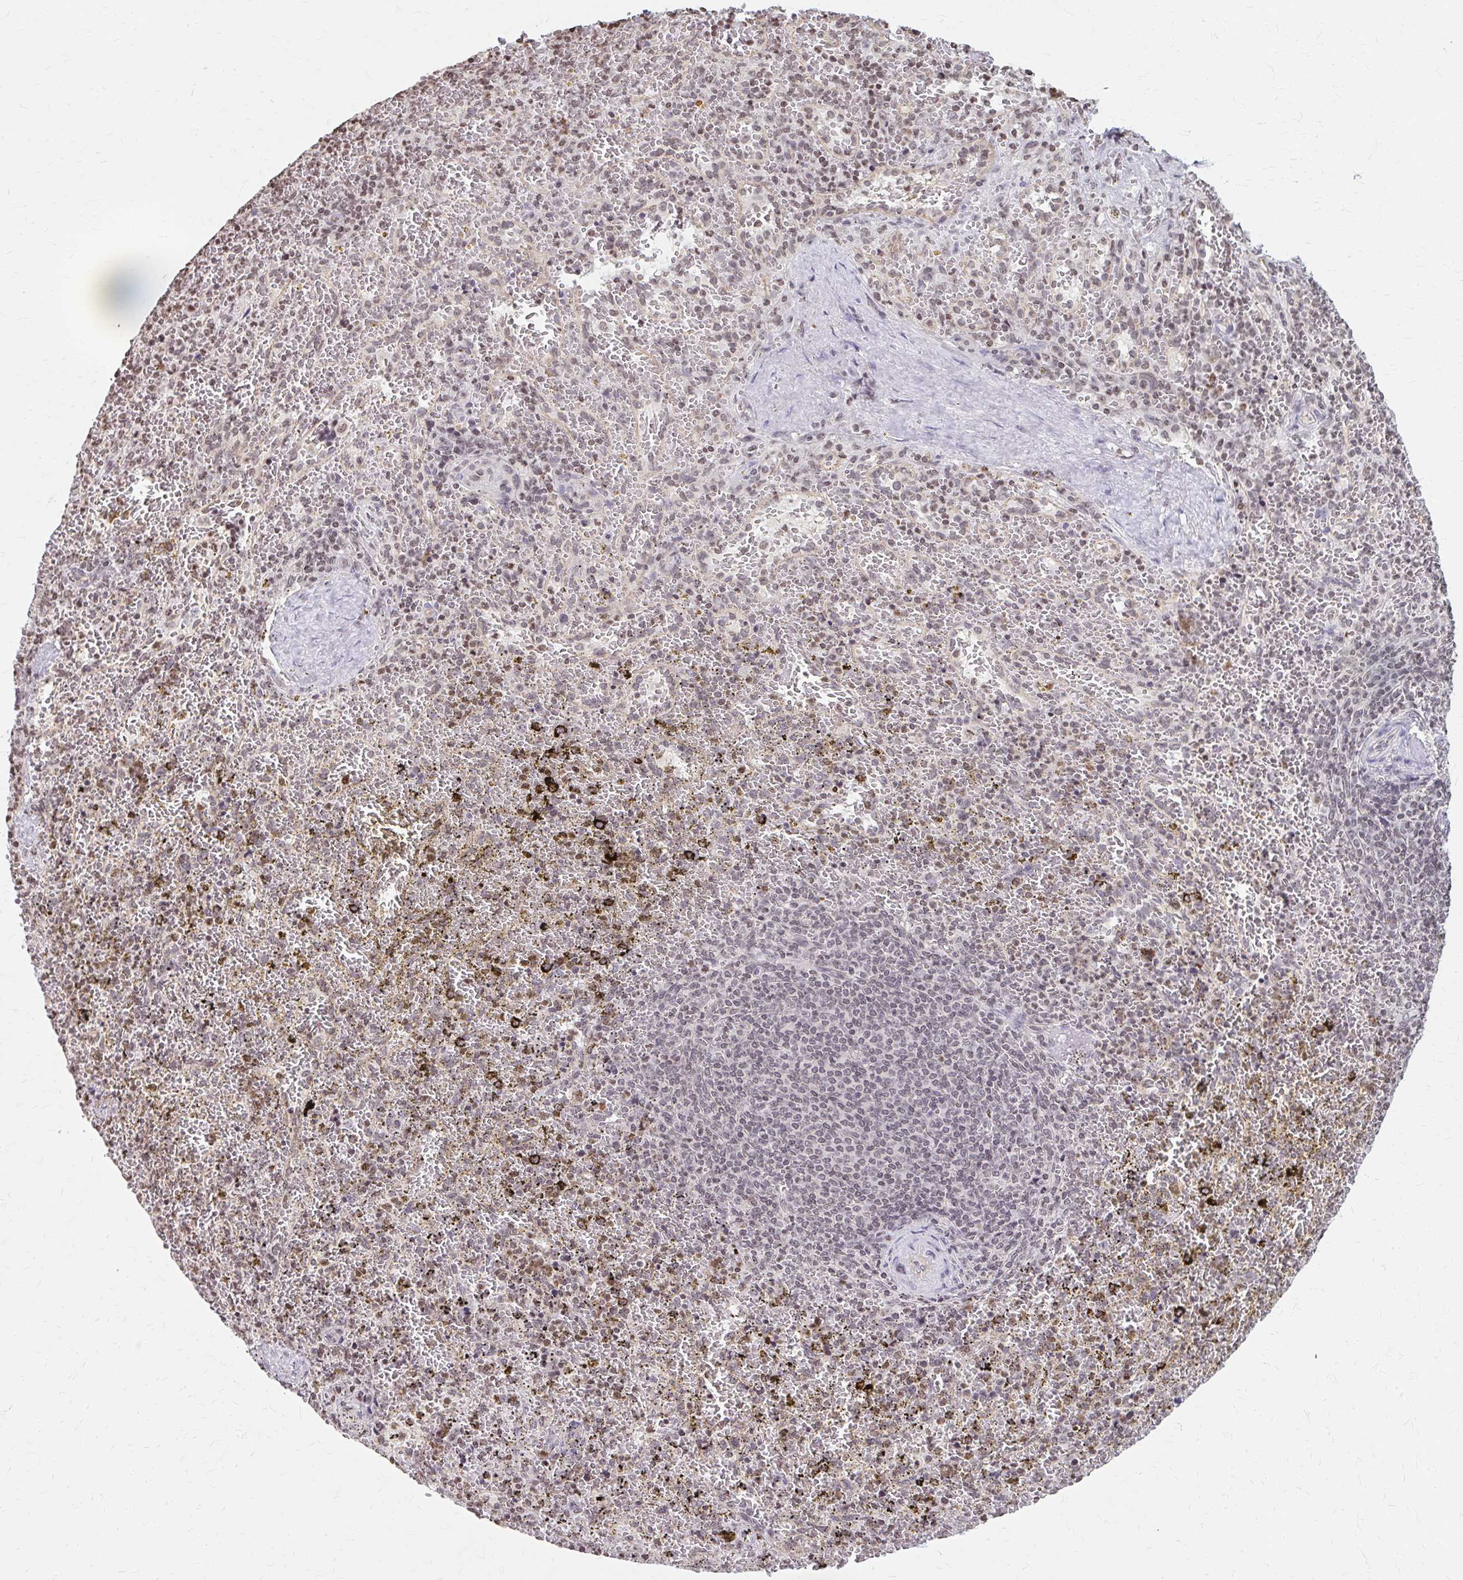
{"staining": {"intensity": "weak", "quantity": "25%-75%", "location": "nuclear"}, "tissue": "spleen", "cell_type": "Cells in red pulp", "image_type": "normal", "snomed": [{"axis": "morphology", "description": "Normal tissue, NOS"}, {"axis": "topography", "description": "Spleen"}], "caption": "Spleen stained with a brown dye demonstrates weak nuclear positive staining in approximately 25%-75% of cells in red pulp.", "gene": "ORC3", "patient": {"sex": "female", "age": 50}}